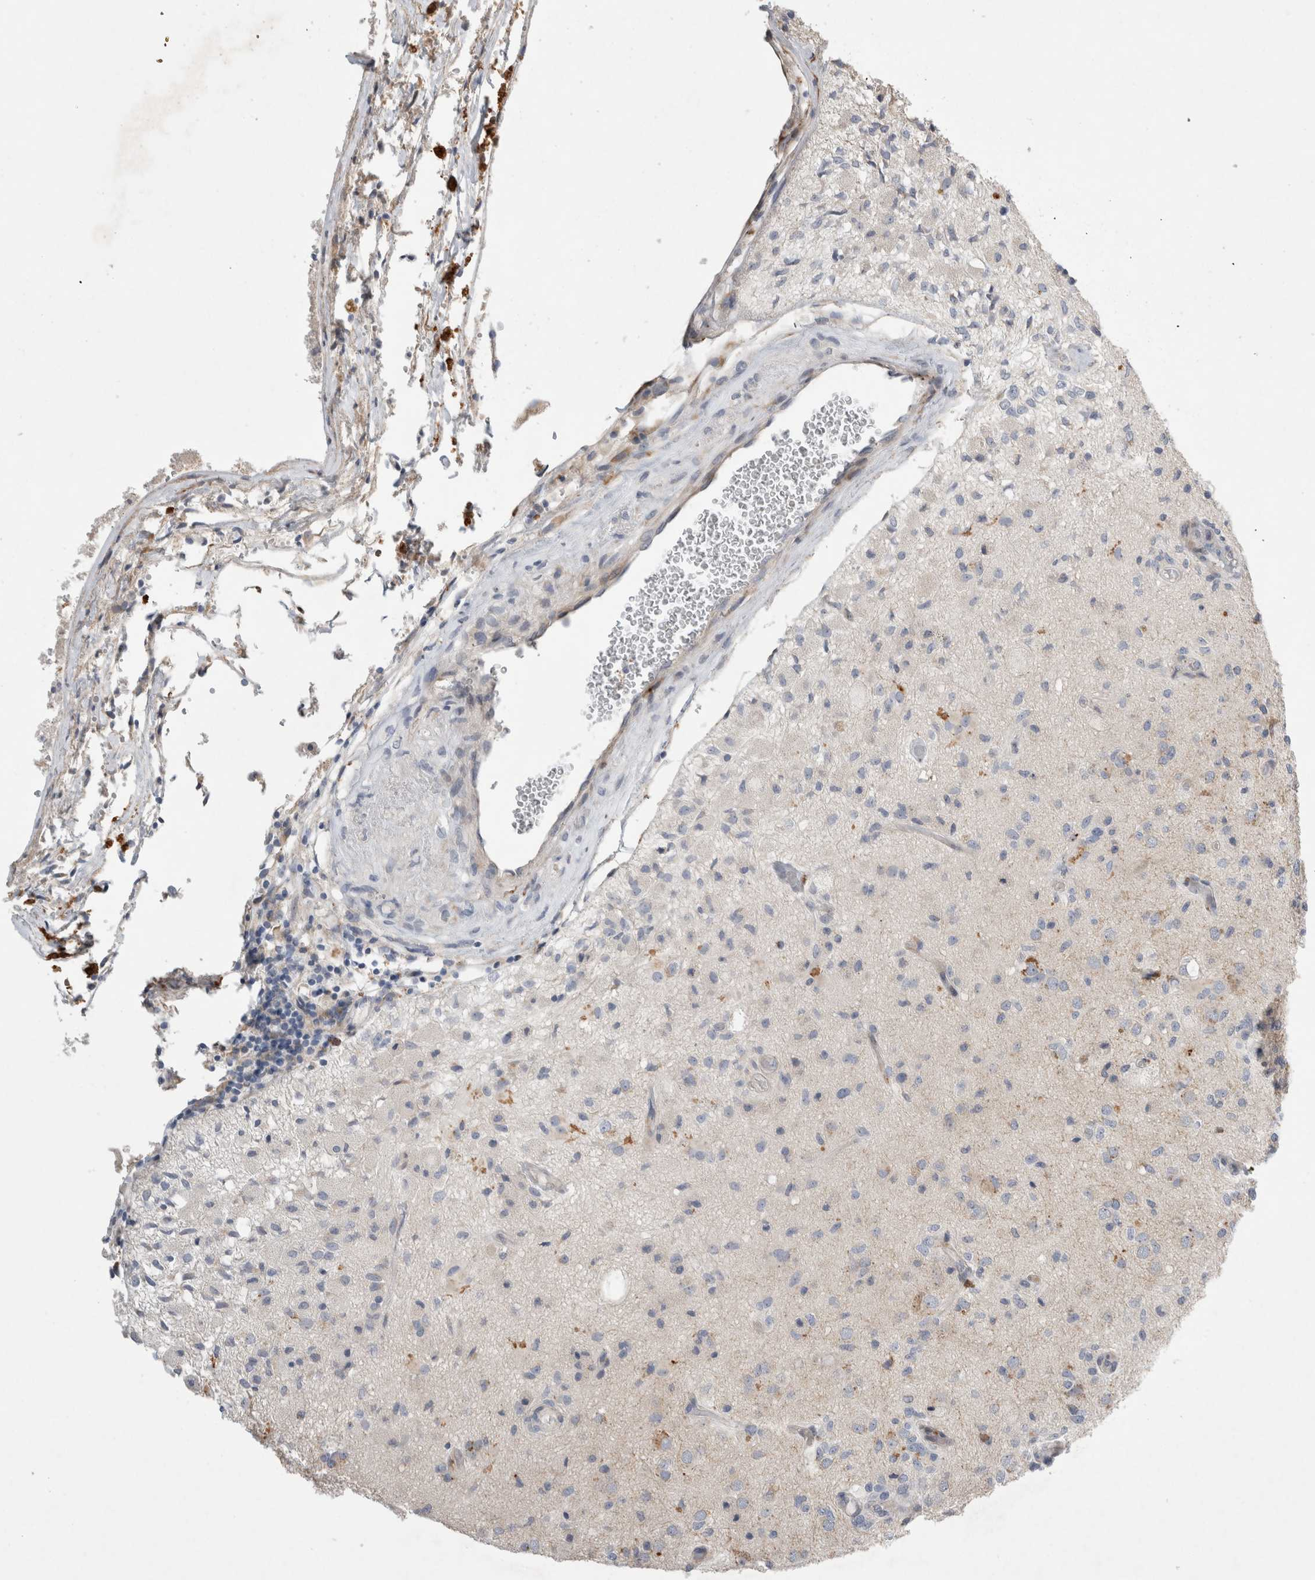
{"staining": {"intensity": "weak", "quantity": "<25%", "location": "cytoplasmic/membranous"}, "tissue": "glioma", "cell_type": "Tumor cells", "image_type": "cancer", "snomed": [{"axis": "morphology", "description": "Normal tissue, NOS"}, {"axis": "morphology", "description": "Glioma, malignant, High grade"}, {"axis": "topography", "description": "Cerebral cortex"}], "caption": "Immunohistochemistry (IHC) of human glioma displays no staining in tumor cells. The staining was performed using DAB to visualize the protein expression in brown, while the nuclei were stained in blue with hematoxylin (Magnification: 20x).", "gene": "TRMT9B", "patient": {"sex": "male", "age": 77}}